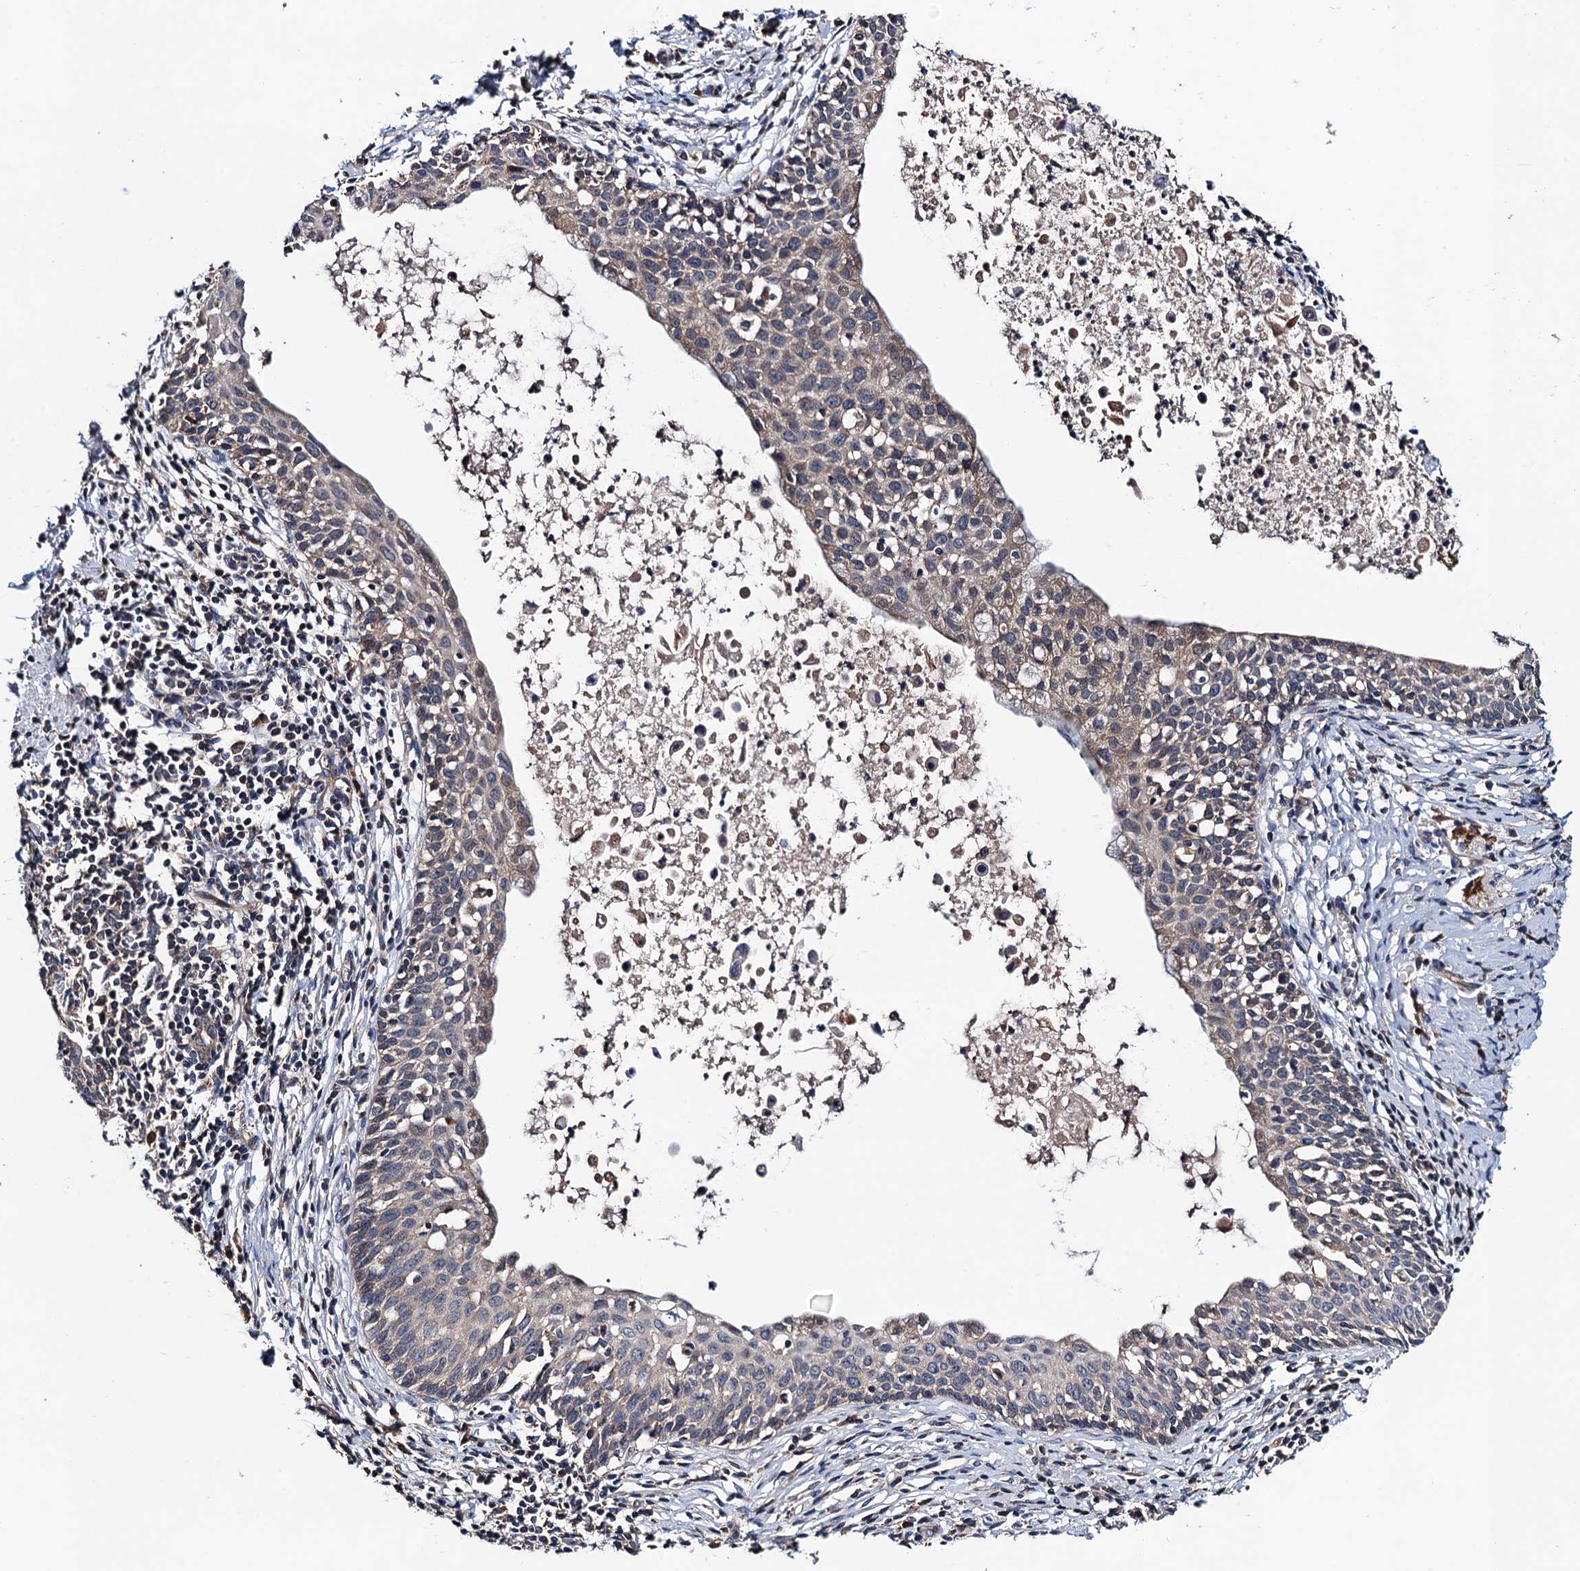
{"staining": {"intensity": "weak", "quantity": "25%-75%", "location": "cytoplasmic/membranous"}, "tissue": "cervical cancer", "cell_type": "Tumor cells", "image_type": "cancer", "snomed": [{"axis": "morphology", "description": "Squamous cell carcinoma, NOS"}, {"axis": "topography", "description": "Cervix"}], "caption": "Immunohistochemistry image of squamous cell carcinoma (cervical) stained for a protein (brown), which demonstrates low levels of weak cytoplasmic/membranous expression in about 25%-75% of tumor cells.", "gene": "TRMT112", "patient": {"sex": "female", "age": 52}}